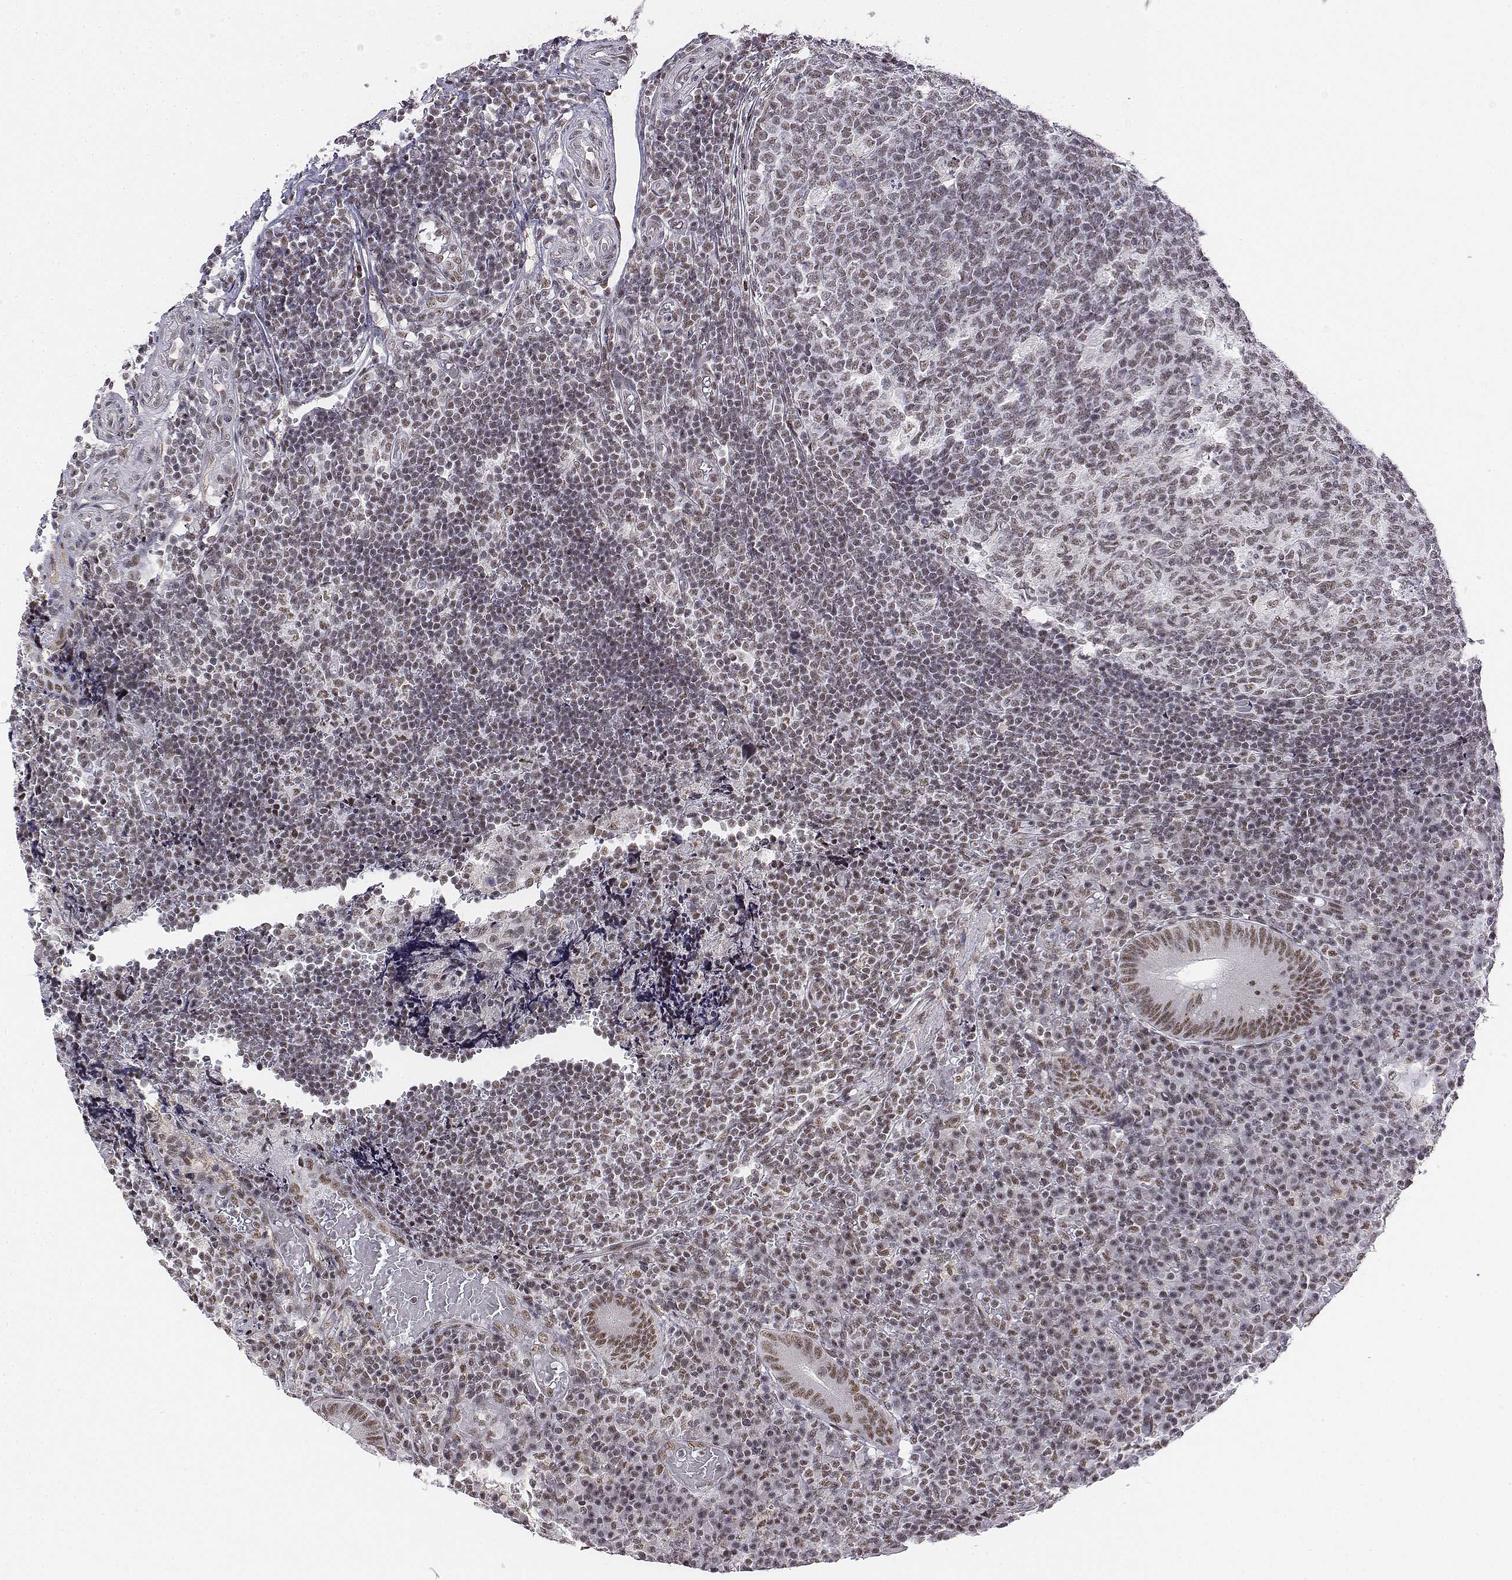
{"staining": {"intensity": "moderate", "quantity": ">75%", "location": "nuclear"}, "tissue": "appendix", "cell_type": "Glandular cells", "image_type": "normal", "snomed": [{"axis": "morphology", "description": "Normal tissue, NOS"}, {"axis": "topography", "description": "Appendix"}], "caption": "Moderate nuclear expression is present in about >75% of glandular cells in benign appendix.", "gene": "SETD1A", "patient": {"sex": "male", "age": 18}}